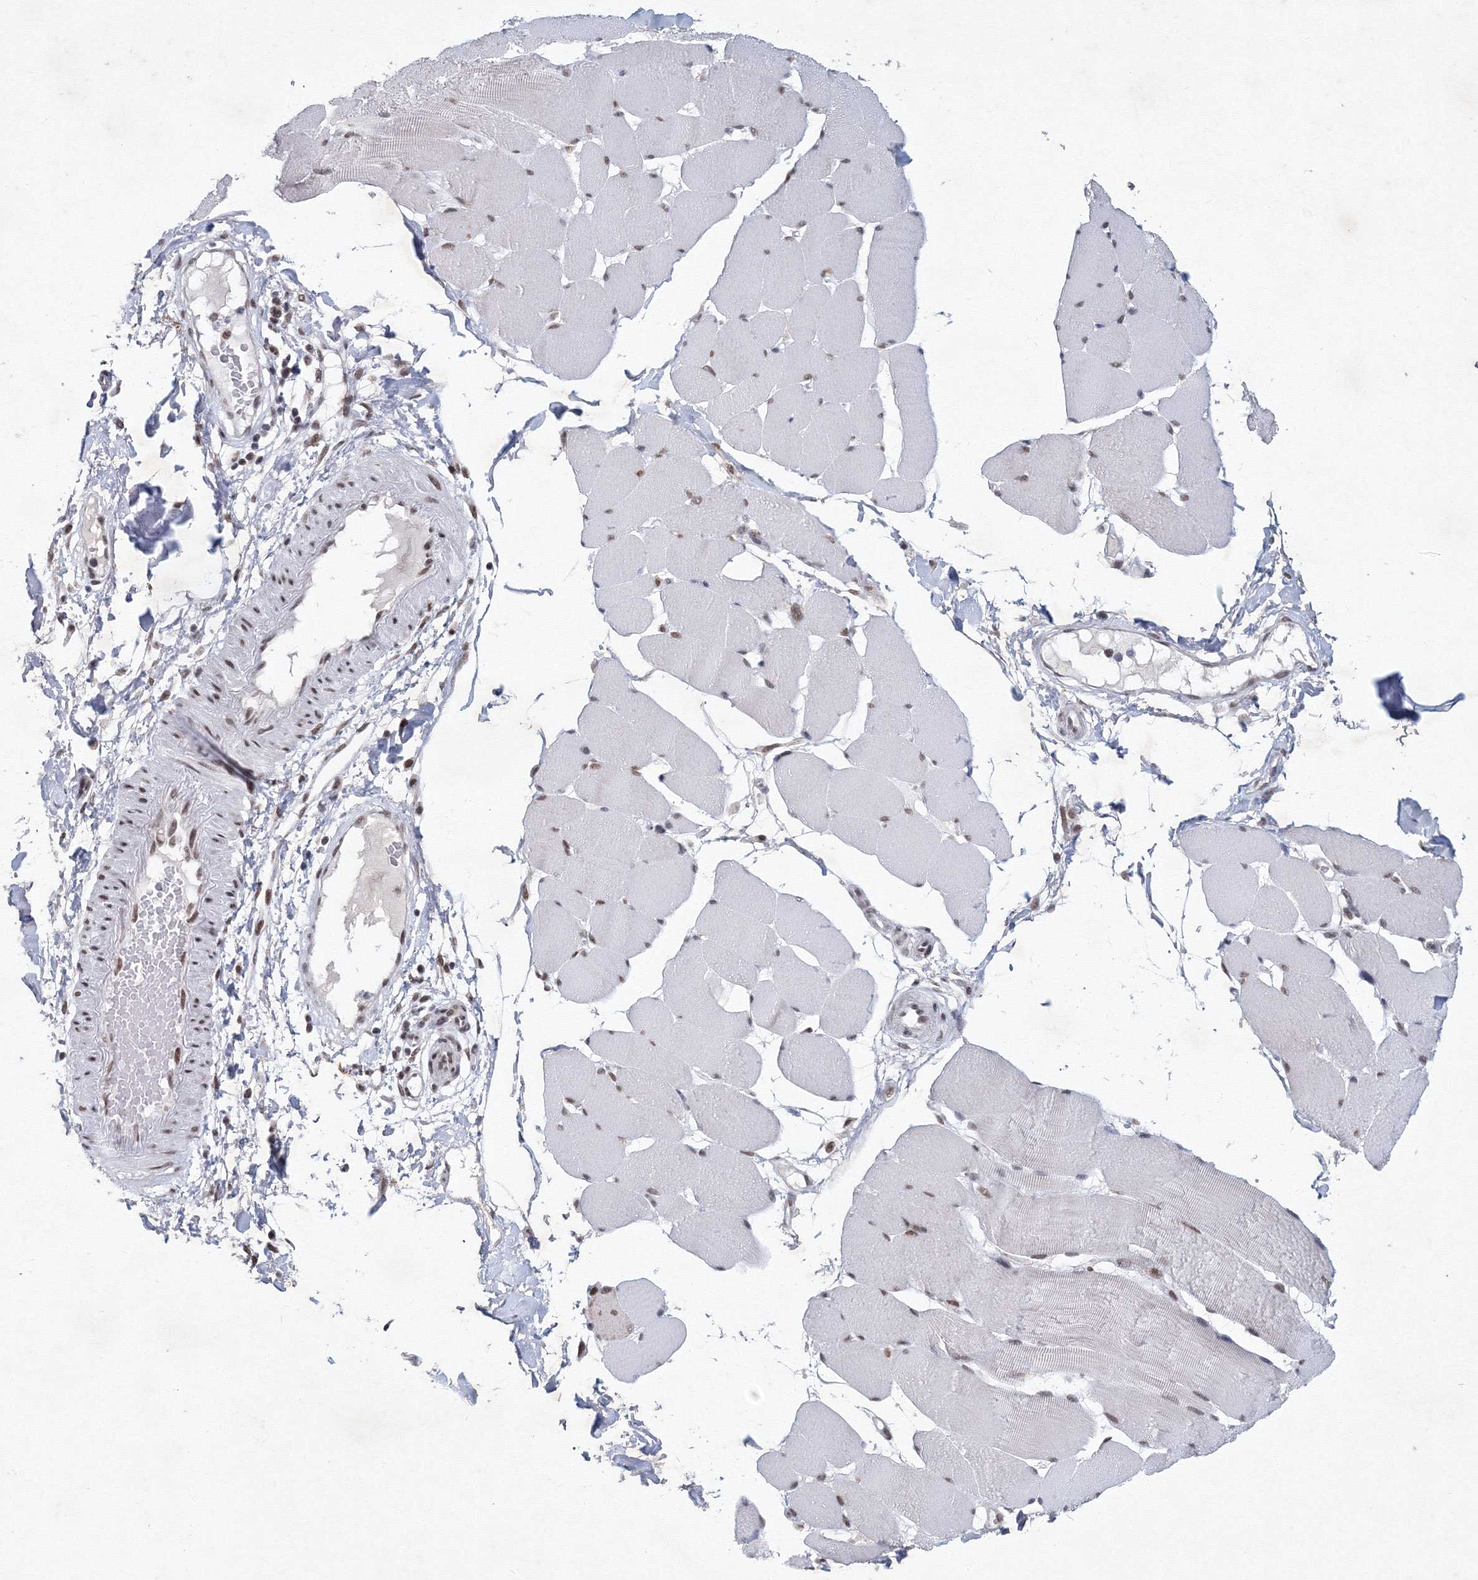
{"staining": {"intensity": "moderate", "quantity": "25%-75%", "location": "nuclear"}, "tissue": "skeletal muscle", "cell_type": "Myocytes", "image_type": "normal", "snomed": [{"axis": "morphology", "description": "Normal tissue, NOS"}, {"axis": "topography", "description": "Skin"}, {"axis": "topography", "description": "Skeletal muscle"}], "caption": "The immunohistochemical stain labels moderate nuclear staining in myocytes of unremarkable skeletal muscle. The protein of interest is shown in brown color, while the nuclei are stained blue.", "gene": "SF3B6", "patient": {"sex": "male", "age": 83}}